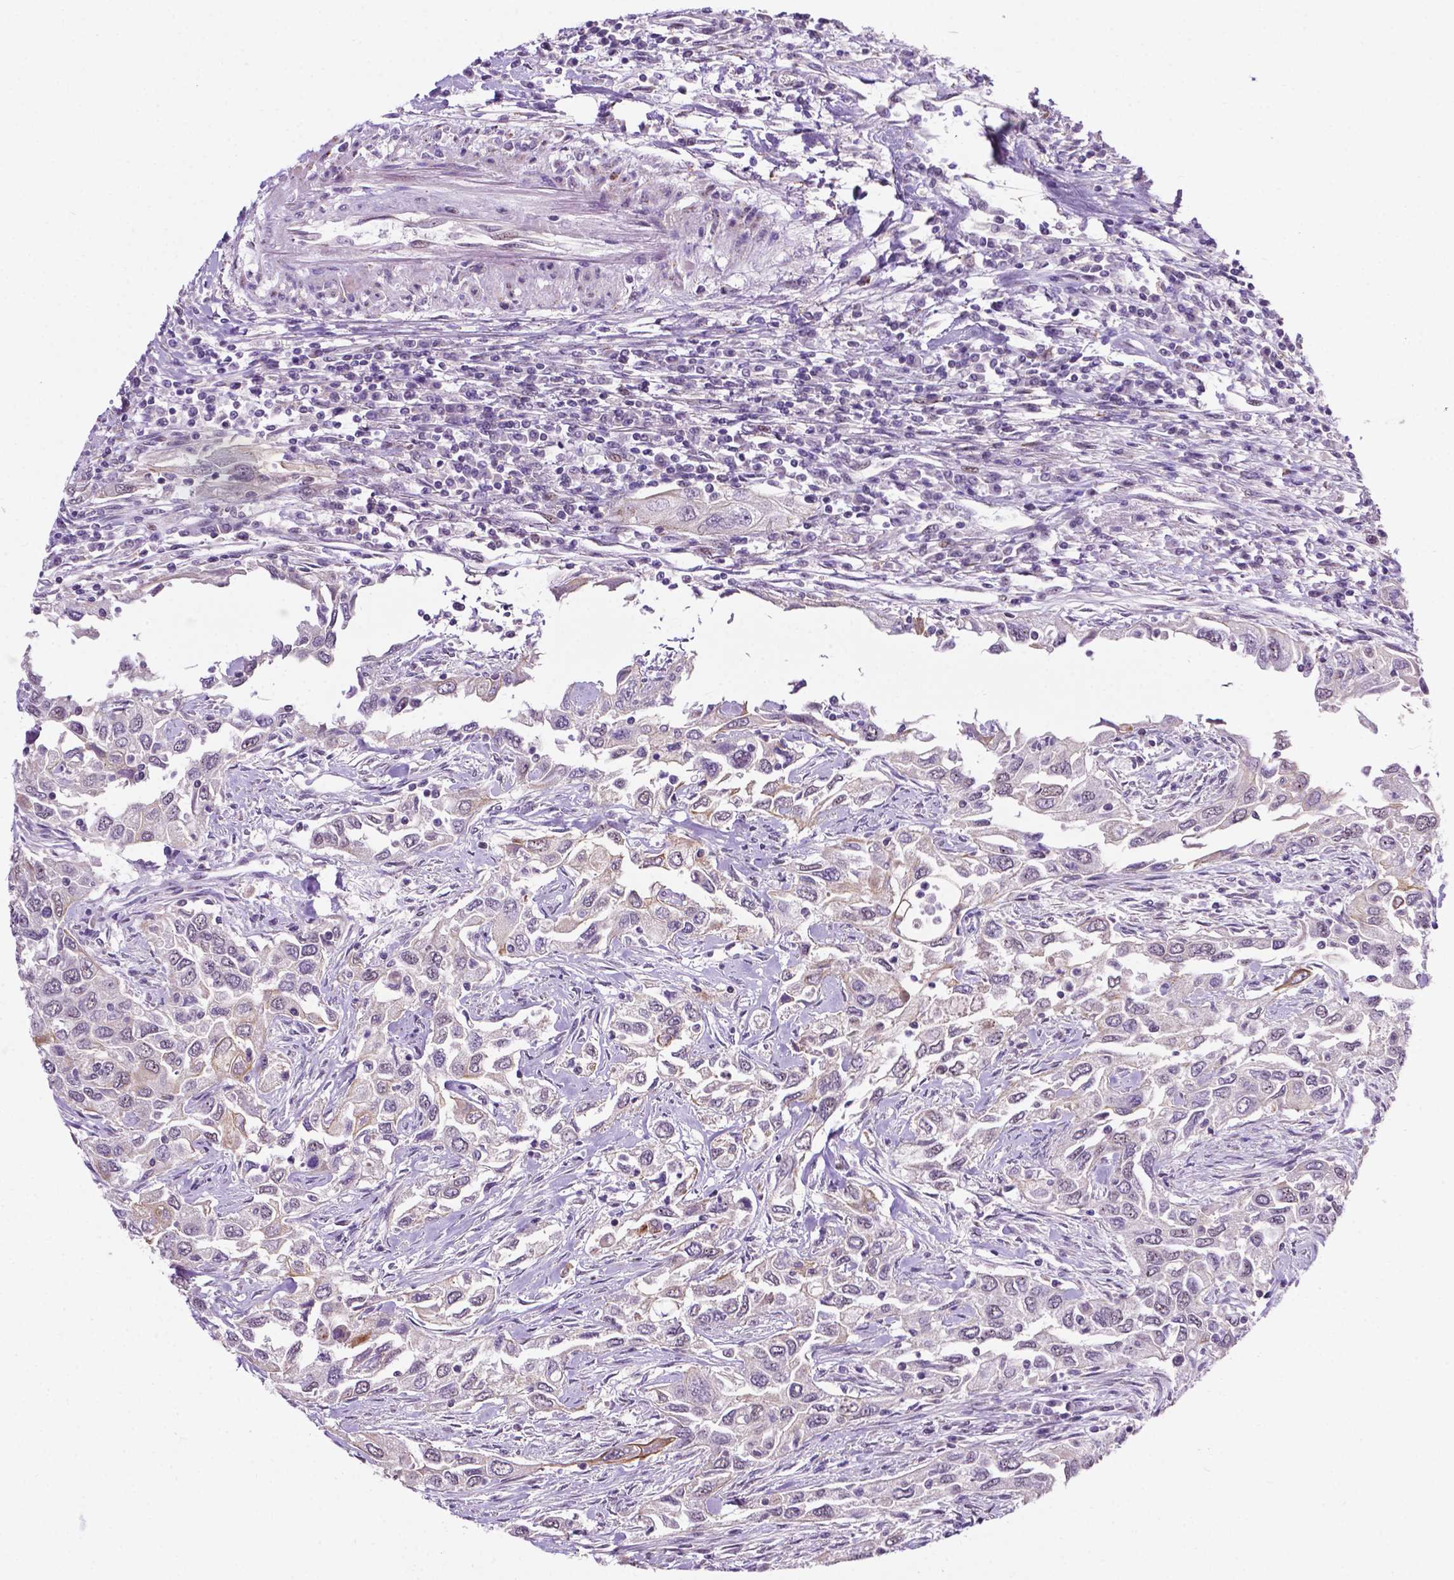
{"staining": {"intensity": "weak", "quantity": "<25%", "location": "cytoplasmic/membranous"}, "tissue": "urothelial cancer", "cell_type": "Tumor cells", "image_type": "cancer", "snomed": [{"axis": "morphology", "description": "Urothelial carcinoma, High grade"}, {"axis": "topography", "description": "Urinary bladder"}], "caption": "This is an IHC histopathology image of human high-grade urothelial carcinoma. There is no positivity in tumor cells.", "gene": "SMAD3", "patient": {"sex": "male", "age": 76}}